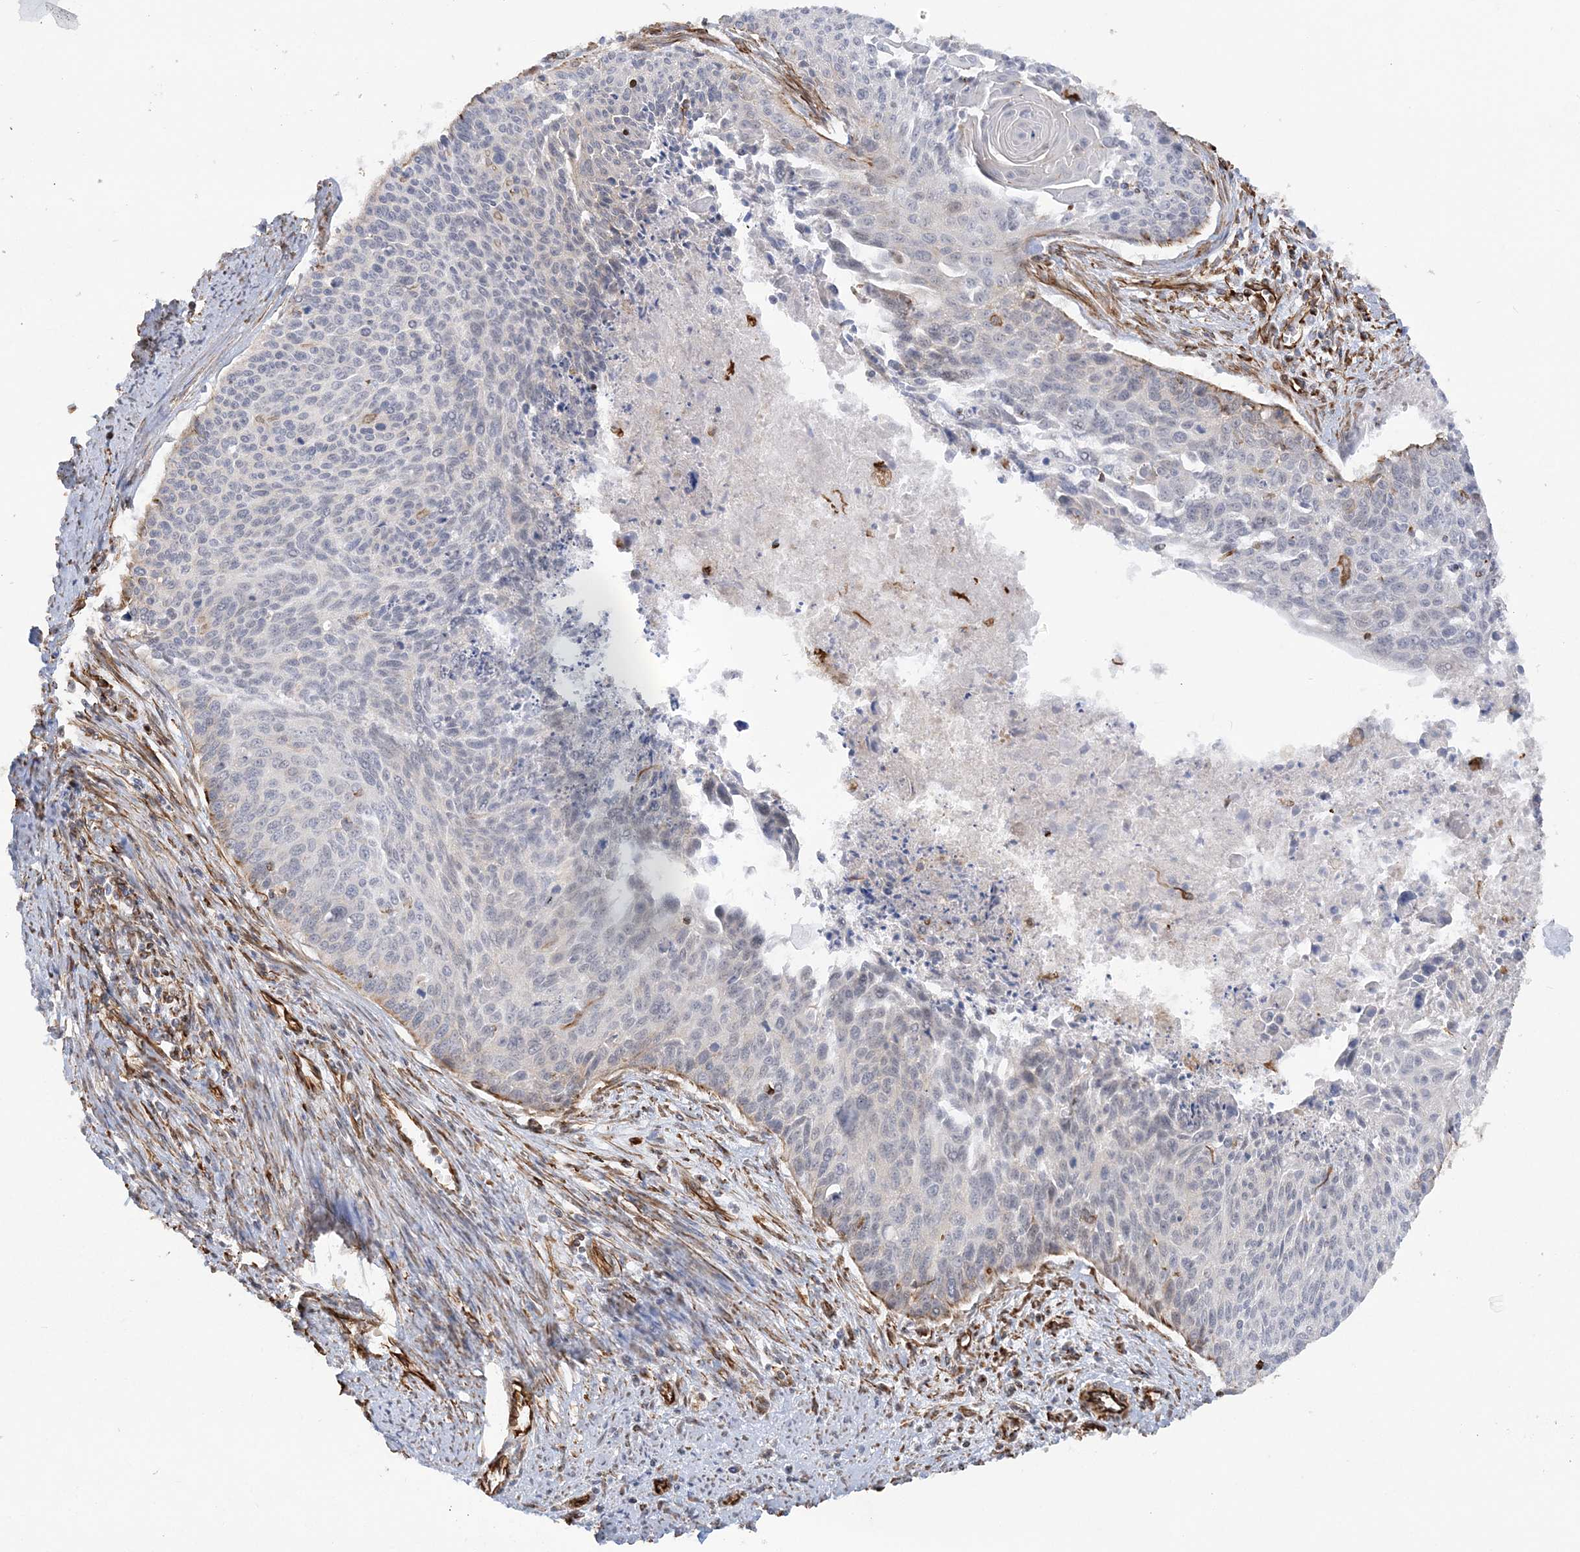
{"staining": {"intensity": "negative", "quantity": "none", "location": "none"}, "tissue": "cervical cancer", "cell_type": "Tumor cells", "image_type": "cancer", "snomed": [{"axis": "morphology", "description": "Squamous cell carcinoma, NOS"}, {"axis": "topography", "description": "Cervix"}], "caption": "This is an immunohistochemistry image of human cervical cancer. There is no expression in tumor cells.", "gene": "SCLT1", "patient": {"sex": "female", "age": 55}}